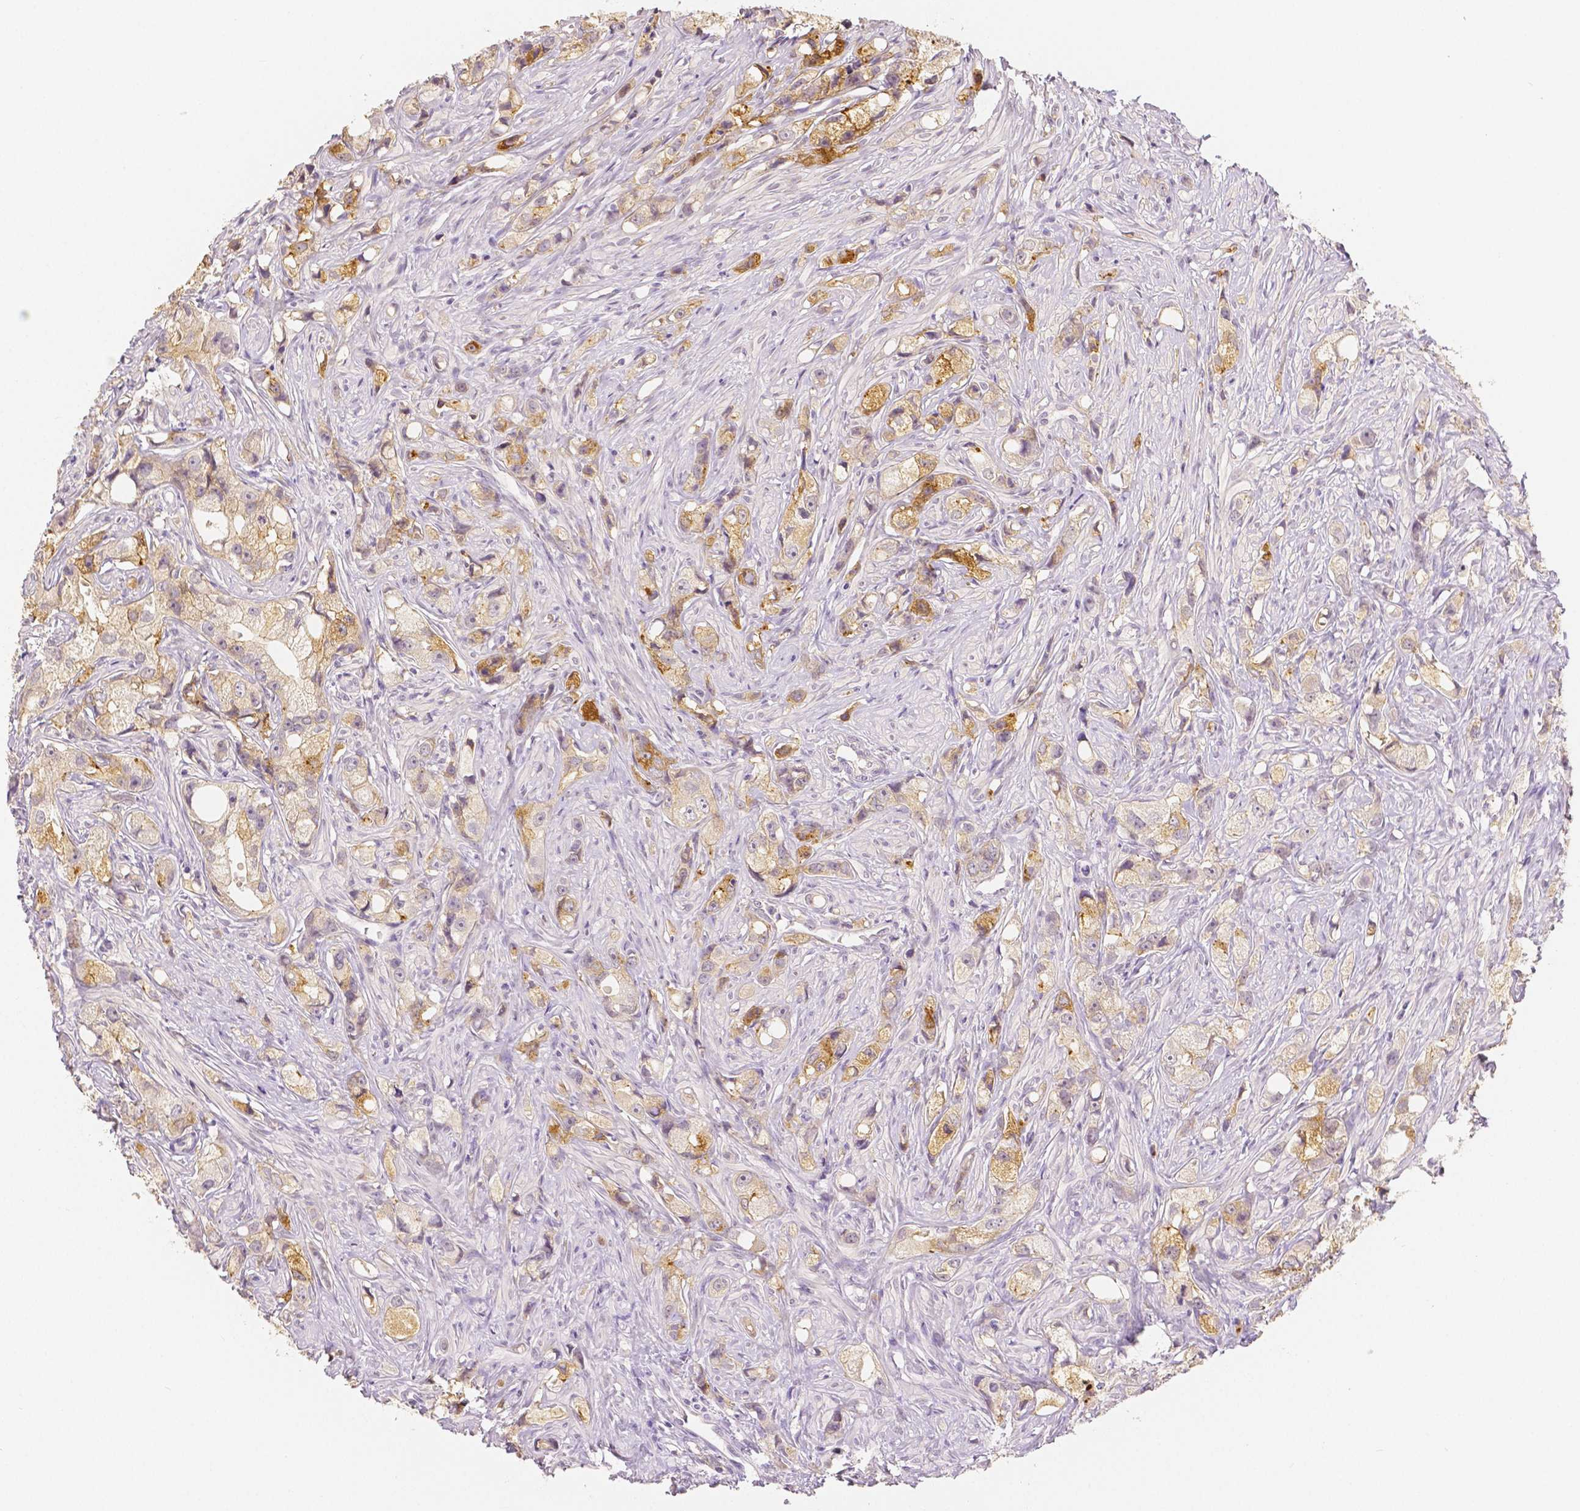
{"staining": {"intensity": "moderate", "quantity": ">75%", "location": "cytoplasmic/membranous"}, "tissue": "prostate cancer", "cell_type": "Tumor cells", "image_type": "cancer", "snomed": [{"axis": "morphology", "description": "Adenocarcinoma, High grade"}, {"axis": "topography", "description": "Prostate"}], "caption": "Immunohistochemistry photomicrograph of prostate adenocarcinoma (high-grade) stained for a protein (brown), which shows medium levels of moderate cytoplasmic/membranous staining in about >75% of tumor cells.", "gene": "OCLN", "patient": {"sex": "male", "age": 75}}